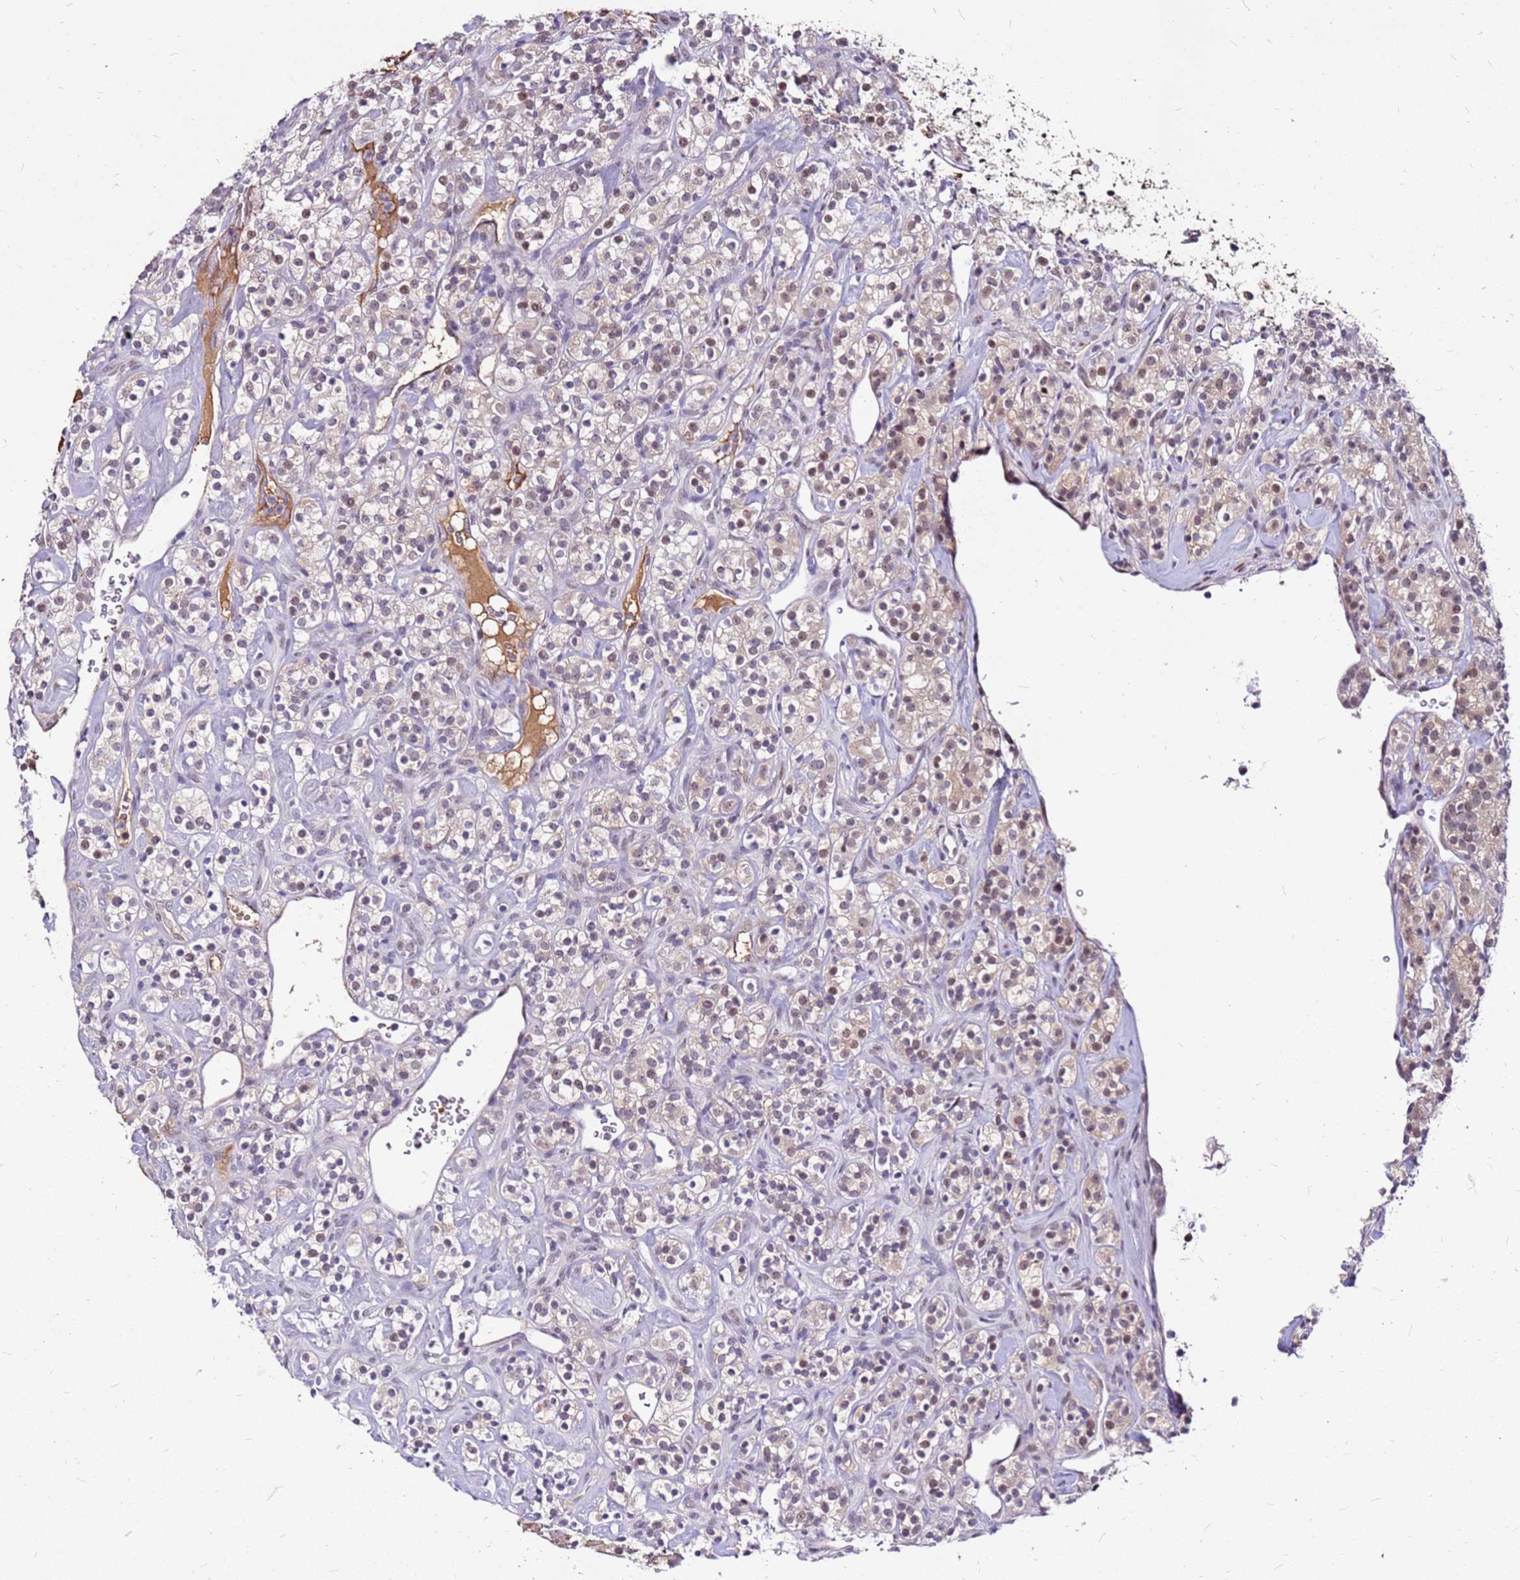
{"staining": {"intensity": "weak", "quantity": "25%-75%", "location": "nuclear"}, "tissue": "renal cancer", "cell_type": "Tumor cells", "image_type": "cancer", "snomed": [{"axis": "morphology", "description": "Adenocarcinoma, NOS"}, {"axis": "topography", "description": "Kidney"}], "caption": "This photomicrograph shows IHC staining of human renal cancer (adenocarcinoma), with low weak nuclear expression in about 25%-75% of tumor cells.", "gene": "ALDH1A3", "patient": {"sex": "male", "age": 77}}